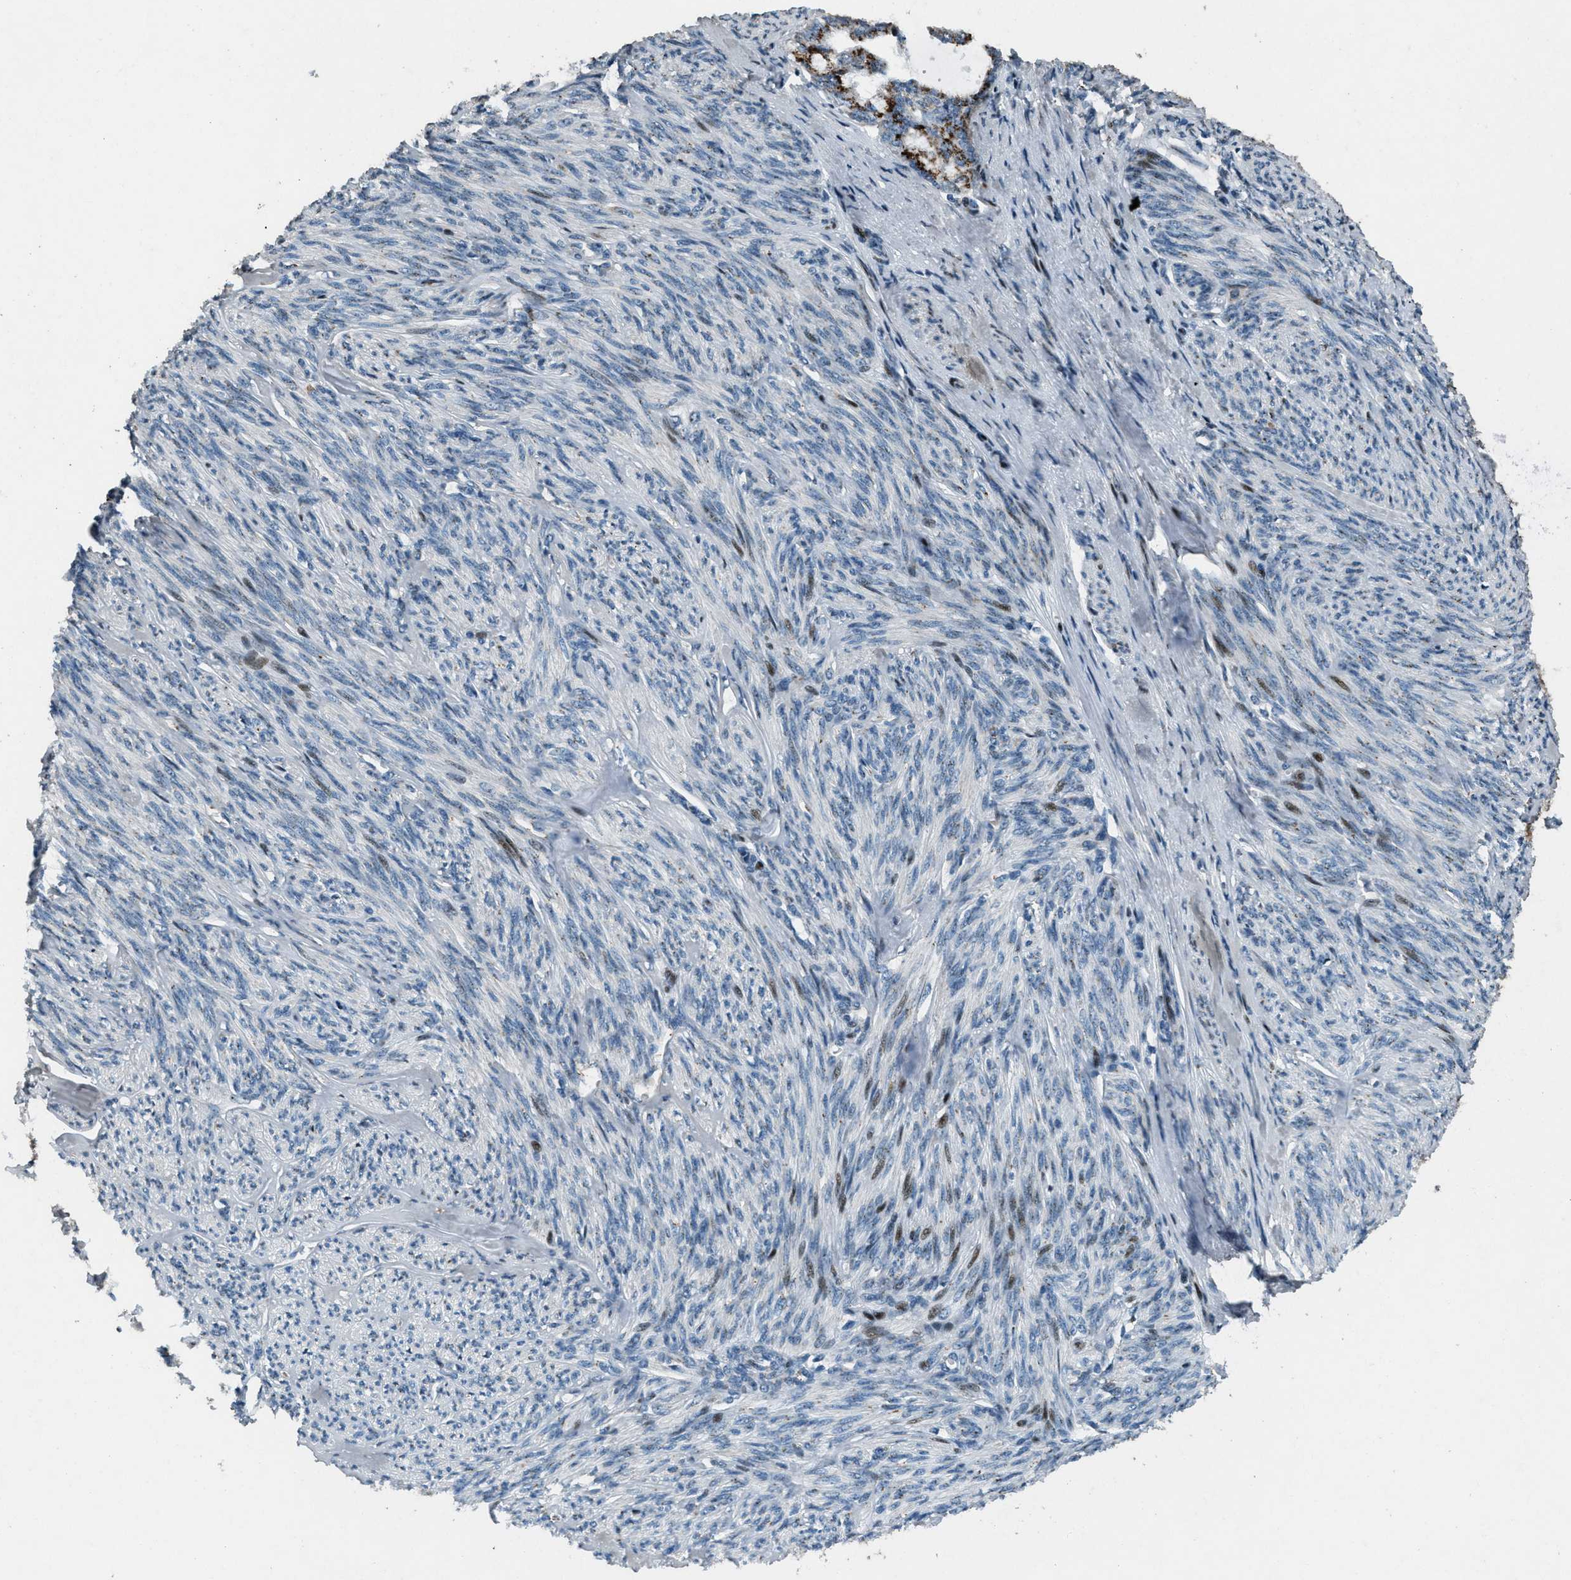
{"staining": {"intensity": "strong", "quantity": ">75%", "location": "cytoplasmic/membranous"}, "tissue": "endometrial cancer", "cell_type": "Tumor cells", "image_type": "cancer", "snomed": [{"axis": "morphology", "description": "Adenocarcinoma, NOS"}, {"axis": "topography", "description": "Endometrium"}], "caption": "DAB immunohistochemical staining of human adenocarcinoma (endometrial) displays strong cytoplasmic/membranous protein expression in about >75% of tumor cells.", "gene": "GPC6", "patient": {"sex": "female", "age": 86}}